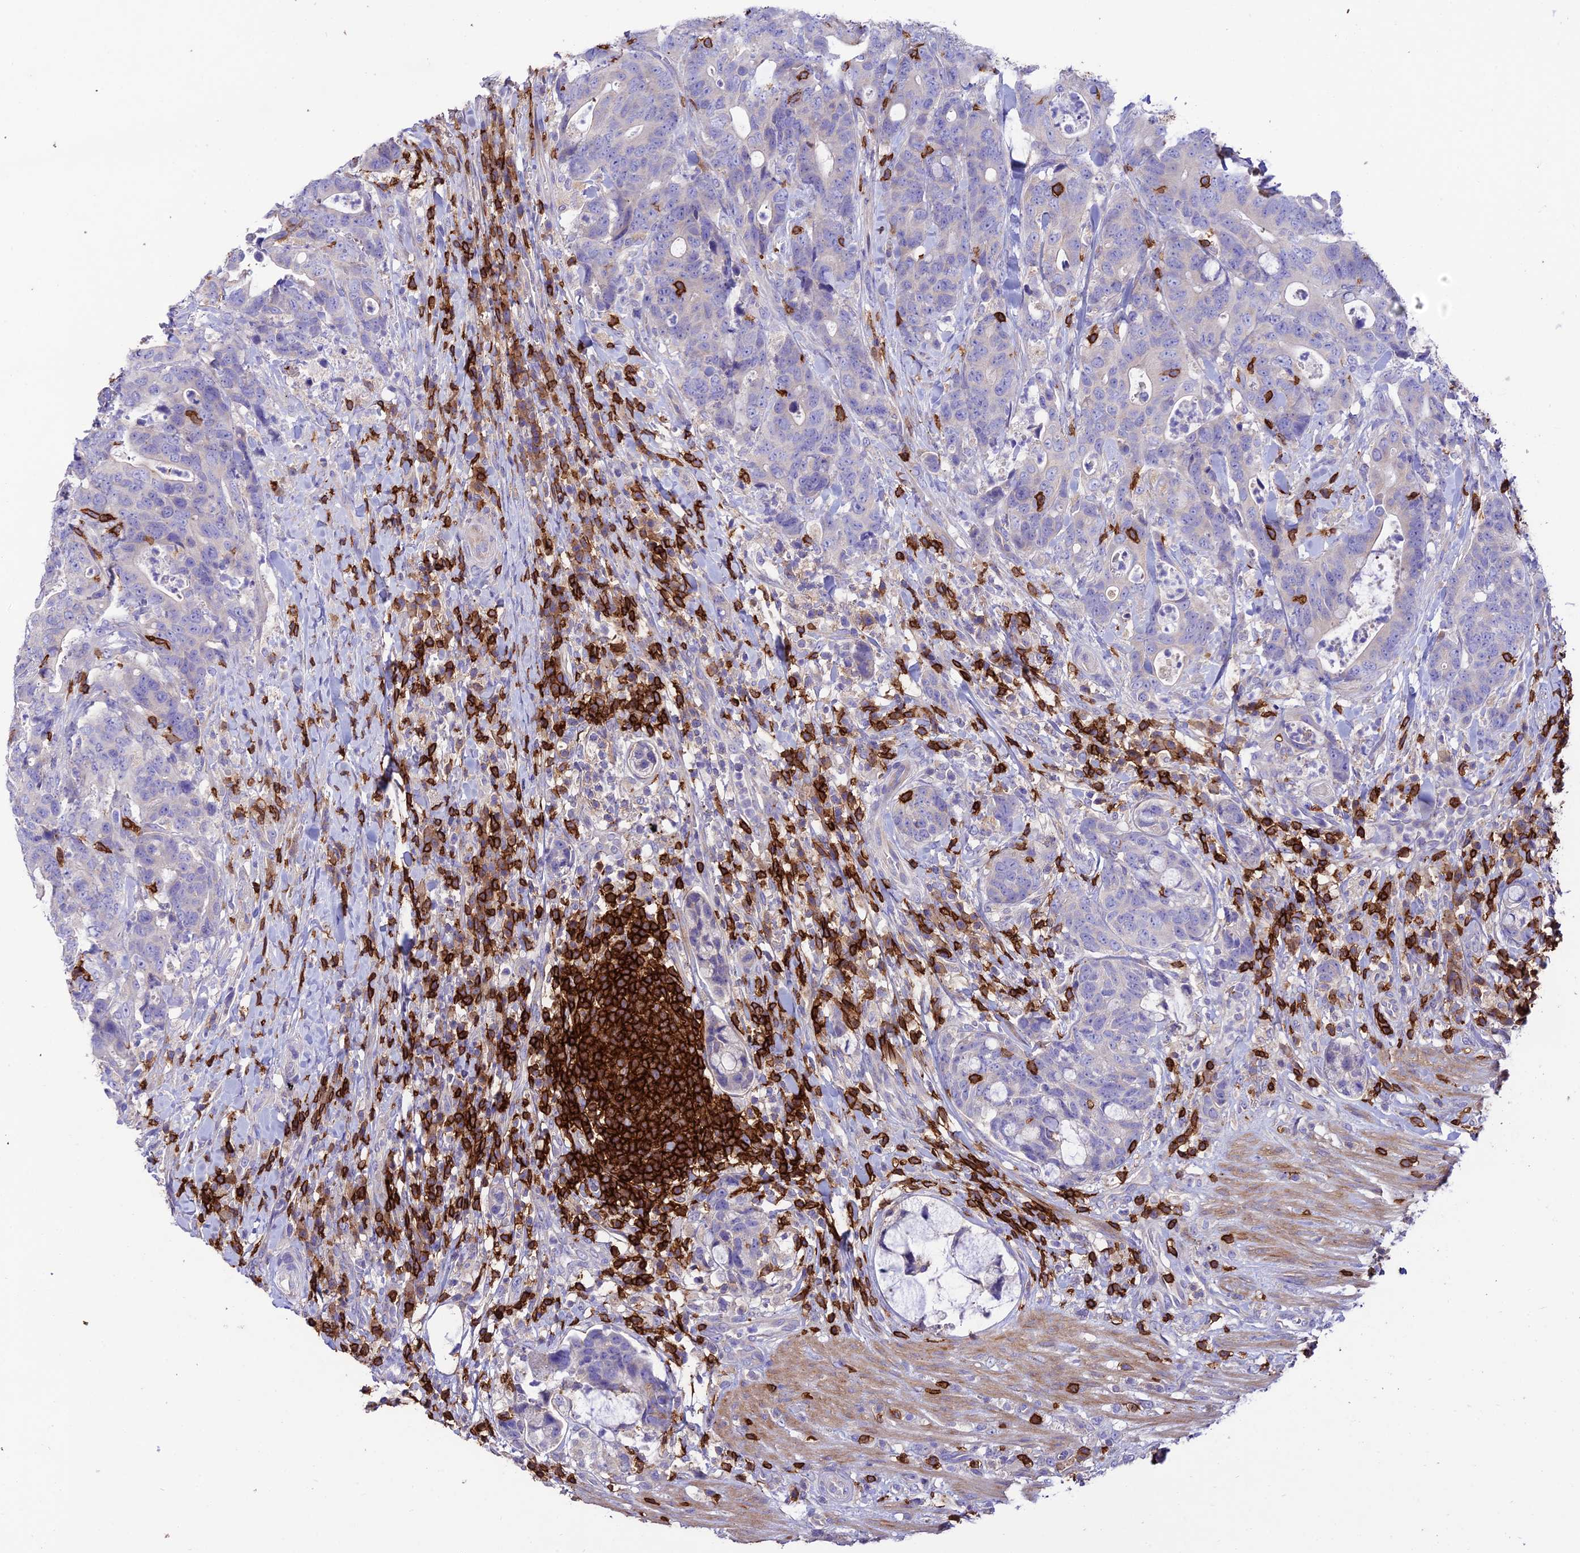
{"staining": {"intensity": "negative", "quantity": "none", "location": "none"}, "tissue": "colorectal cancer", "cell_type": "Tumor cells", "image_type": "cancer", "snomed": [{"axis": "morphology", "description": "Adenocarcinoma, NOS"}, {"axis": "topography", "description": "Colon"}], "caption": "This is an IHC photomicrograph of adenocarcinoma (colorectal). There is no expression in tumor cells.", "gene": "PTPRCAP", "patient": {"sex": "female", "age": 82}}